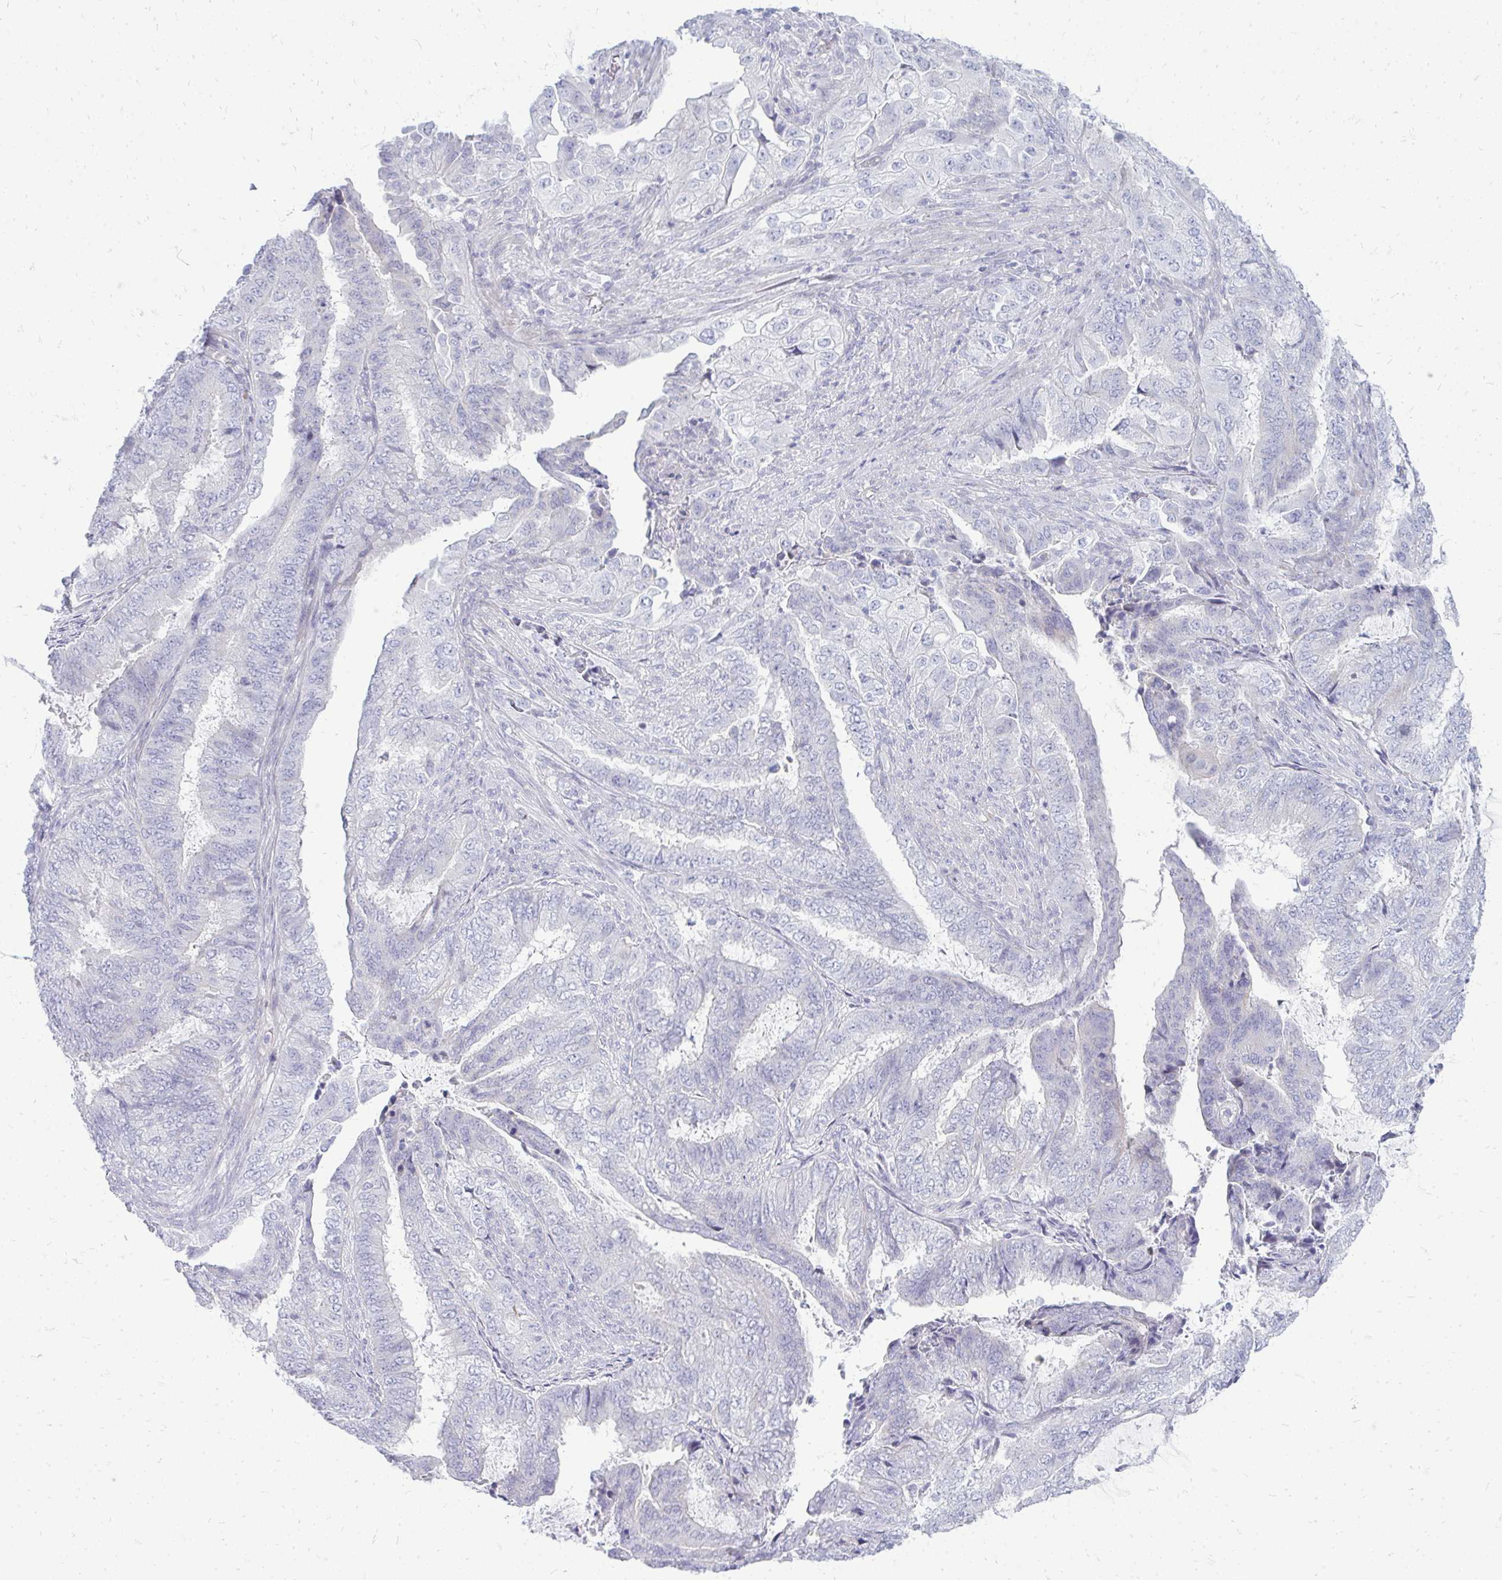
{"staining": {"intensity": "negative", "quantity": "none", "location": "none"}, "tissue": "endometrial cancer", "cell_type": "Tumor cells", "image_type": "cancer", "snomed": [{"axis": "morphology", "description": "Adenocarcinoma, NOS"}, {"axis": "topography", "description": "Endometrium"}], "caption": "DAB (3,3'-diaminobenzidine) immunohistochemical staining of endometrial cancer (adenocarcinoma) displays no significant staining in tumor cells.", "gene": "TSPEAR", "patient": {"sex": "female", "age": 51}}